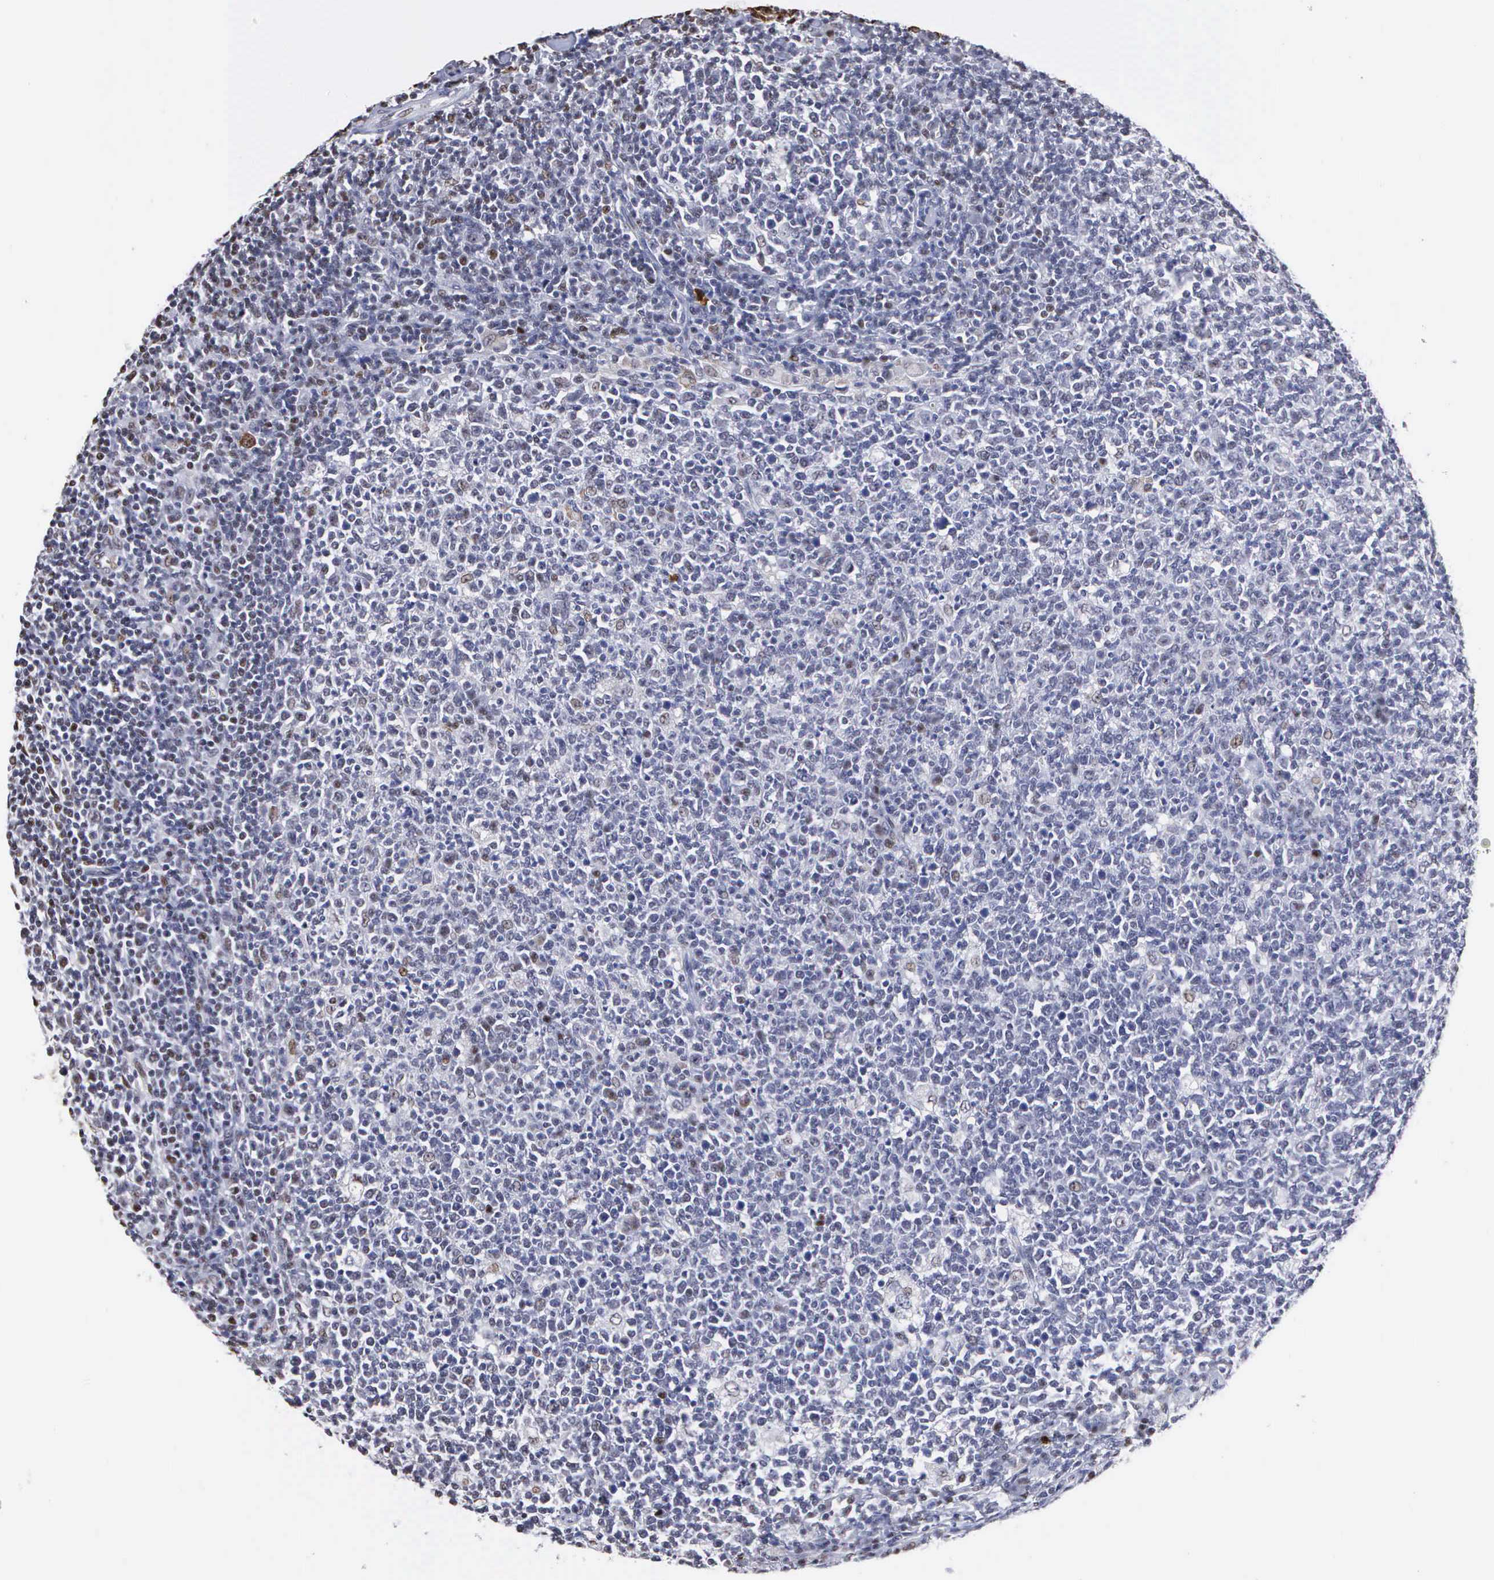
{"staining": {"intensity": "weak", "quantity": "<25%", "location": "nuclear"}, "tissue": "tonsil", "cell_type": "Germinal center cells", "image_type": "normal", "snomed": [{"axis": "morphology", "description": "Normal tissue, NOS"}, {"axis": "topography", "description": "Tonsil"}], "caption": "The photomicrograph reveals no significant expression in germinal center cells of tonsil.", "gene": "SPIN3", "patient": {"sex": "male", "age": 6}}